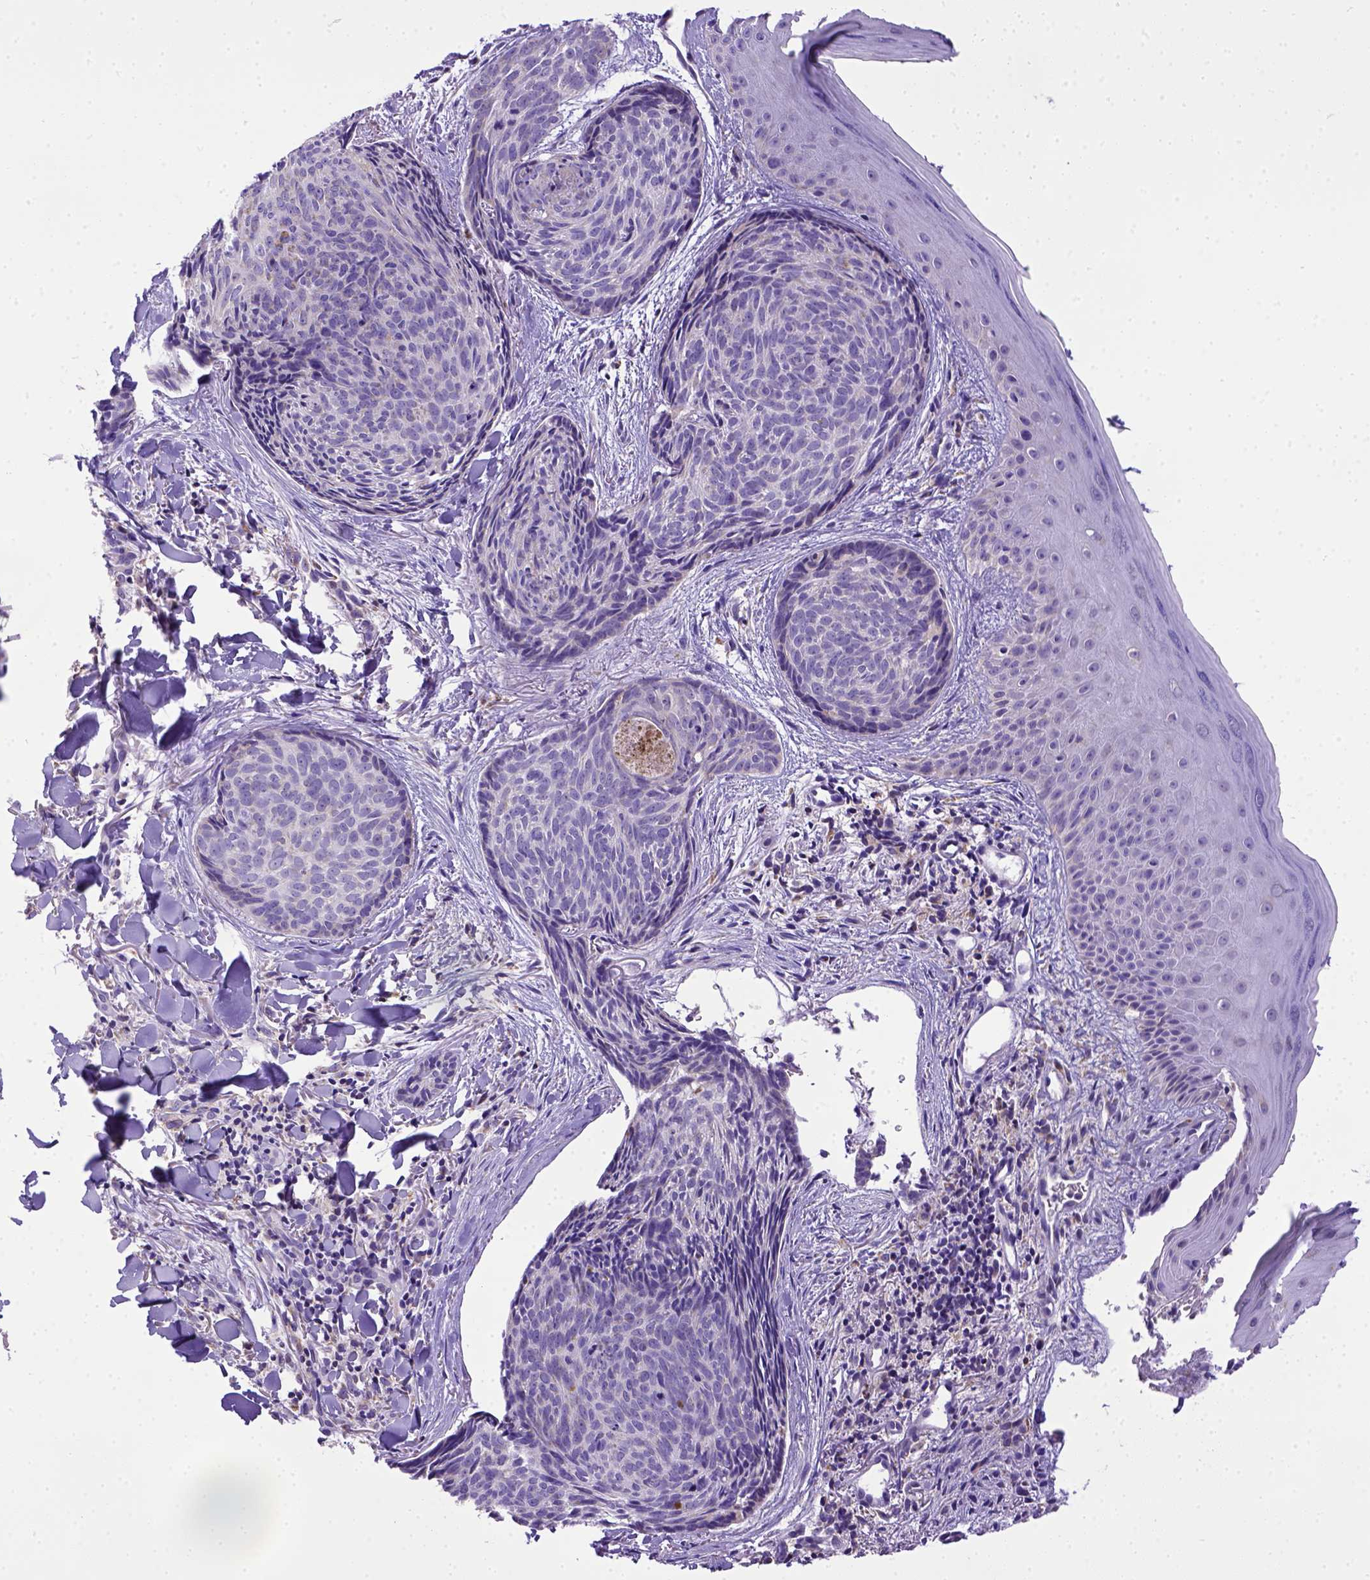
{"staining": {"intensity": "negative", "quantity": "none", "location": "none"}, "tissue": "skin cancer", "cell_type": "Tumor cells", "image_type": "cancer", "snomed": [{"axis": "morphology", "description": "Basal cell carcinoma"}, {"axis": "topography", "description": "Skin"}], "caption": "Skin cancer (basal cell carcinoma) was stained to show a protein in brown. There is no significant positivity in tumor cells.", "gene": "SPEF1", "patient": {"sex": "female", "age": 82}}